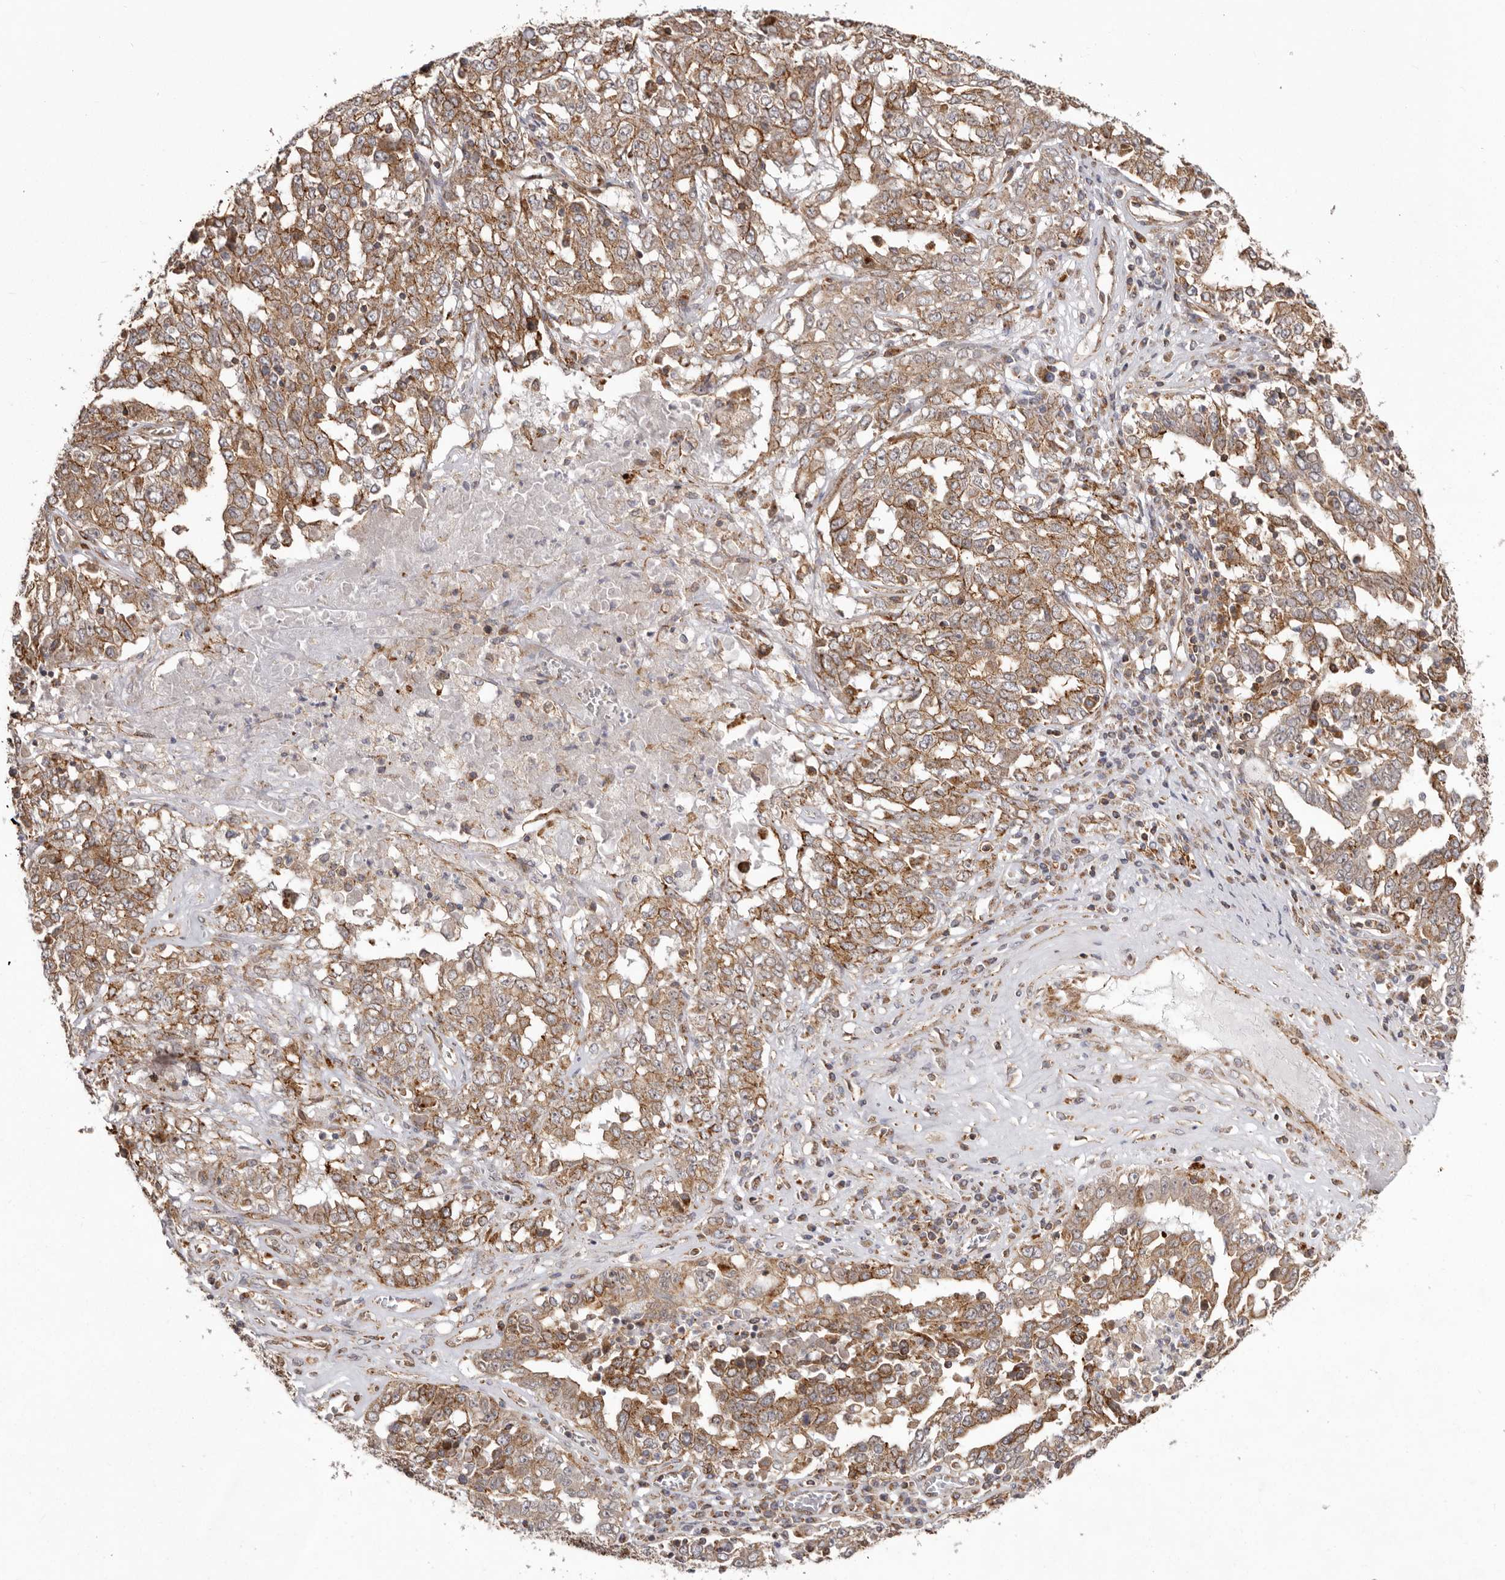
{"staining": {"intensity": "moderate", "quantity": ">75%", "location": "cytoplasmic/membranous"}, "tissue": "ovarian cancer", "cell_type": "Tumor cells", "image_type": "cancer", "snomed": [{"axis": "morphology", "description": "Carcinoma, endometroid"}, {"axis": "topography", "description": "Ovary"}], "caption": "Ovarian cancer (endometroid carcinoma) was stained to show a protein in brown. There is medium levels of moderate cytoplasmic/membranous expression in about >75% of tumor cells. The protein of interest is shown in brown color, while the nuclei are stained blue.", "gene": "NUP43", "patient": {"sex": "female", "age": 62}}